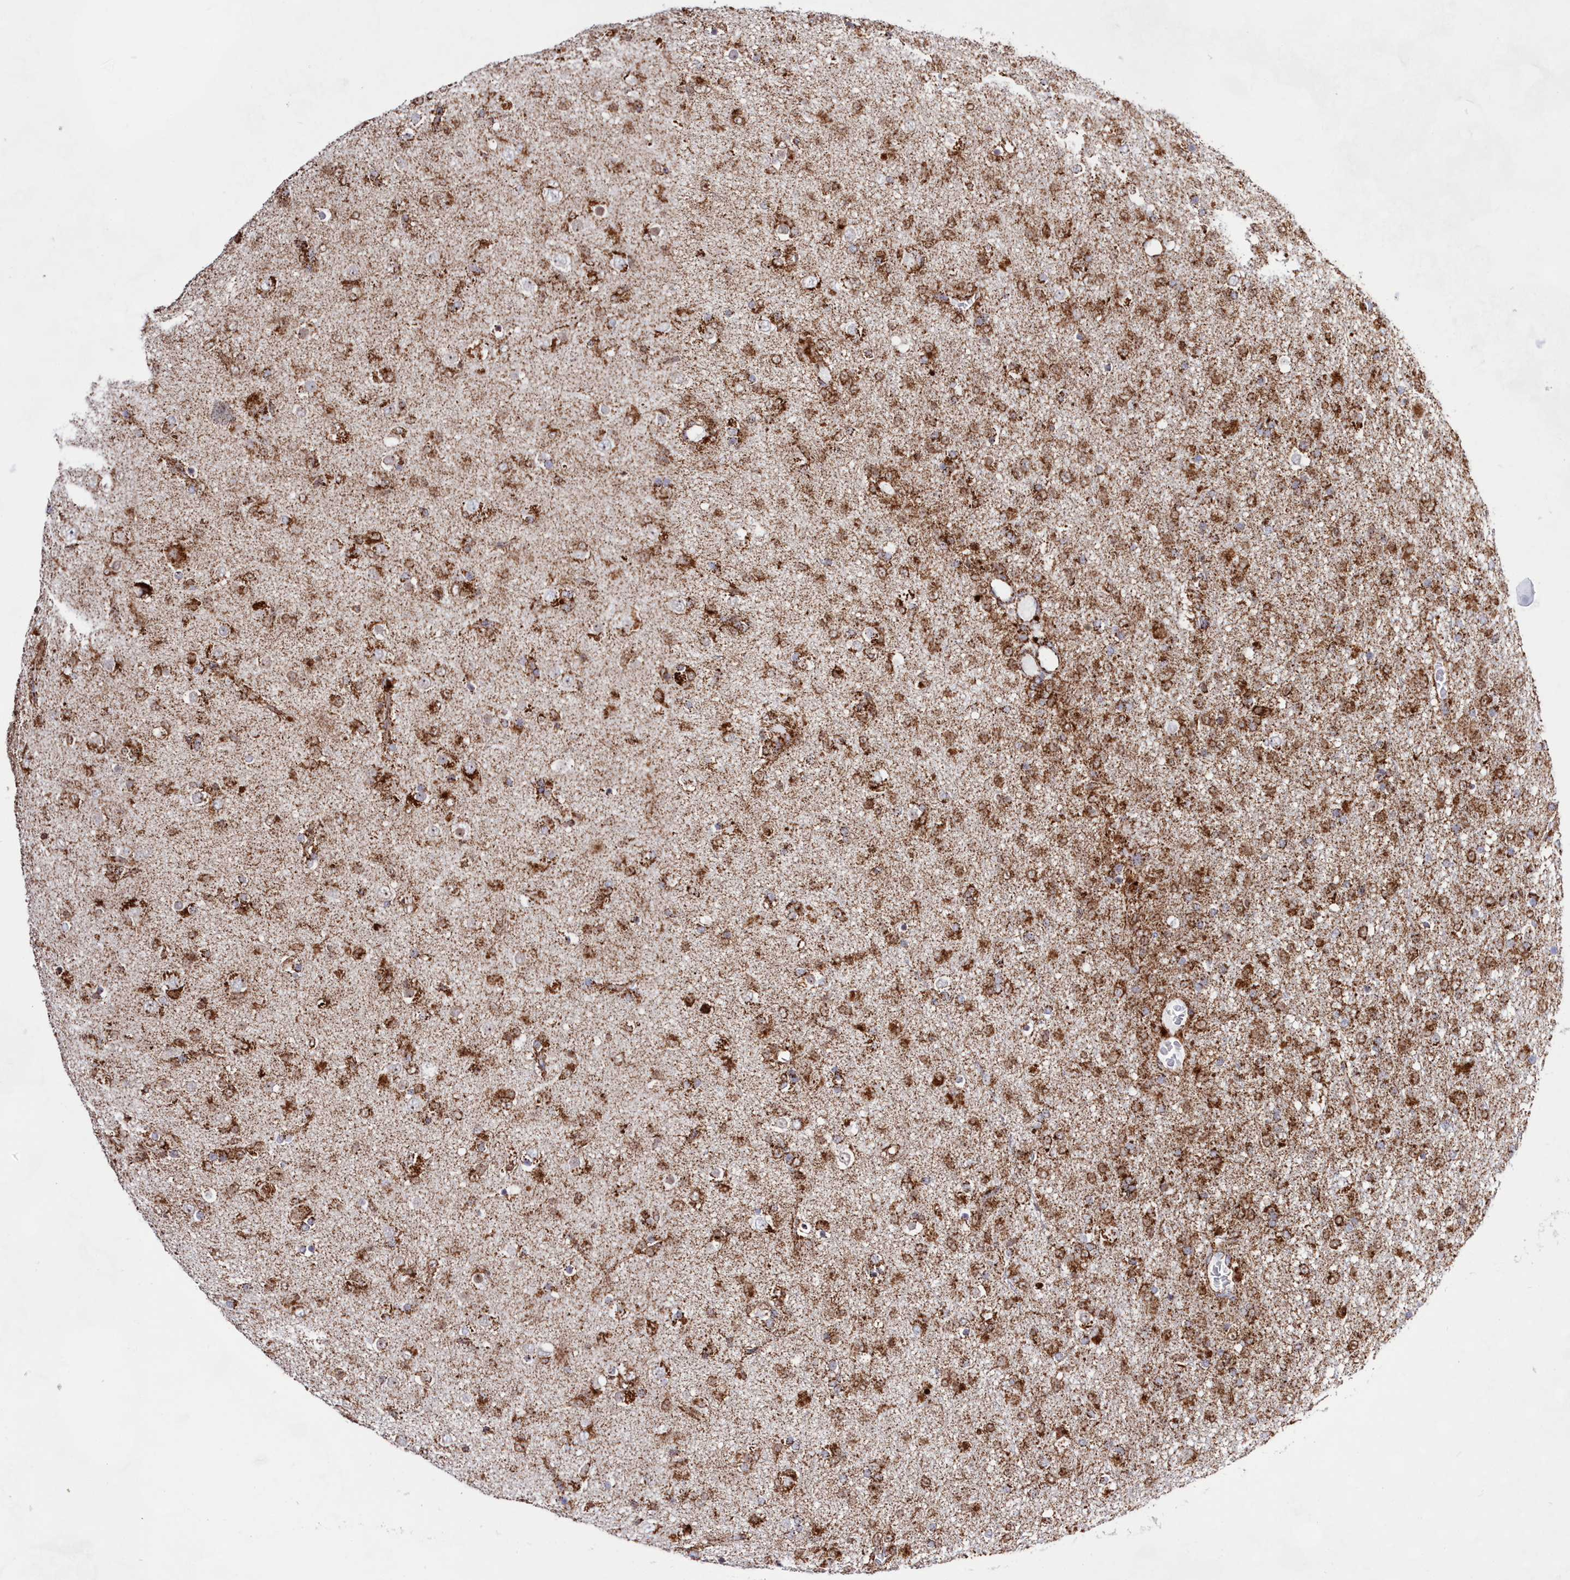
{"staining": {"intensity": "moderate", "quantity": ">75%", "location": "cytoplasmic/membranous"}, "tissue": "glioma", "cell_type": "Tumor cells", "image_type": "cancer", "snomed": [{"axis": "morphology", "description": "Glioma, malignant, Low grade"}, {"axis": "topography", "description": "Brain"}], "caption": "Protein expression analysis of malignant glioma (low-grade) displays moderate cytoplasmic/membranous expression in about >75% of tumor cells.", "gene": "HADHB", "patient": {"sex": "male", "age": 65}}